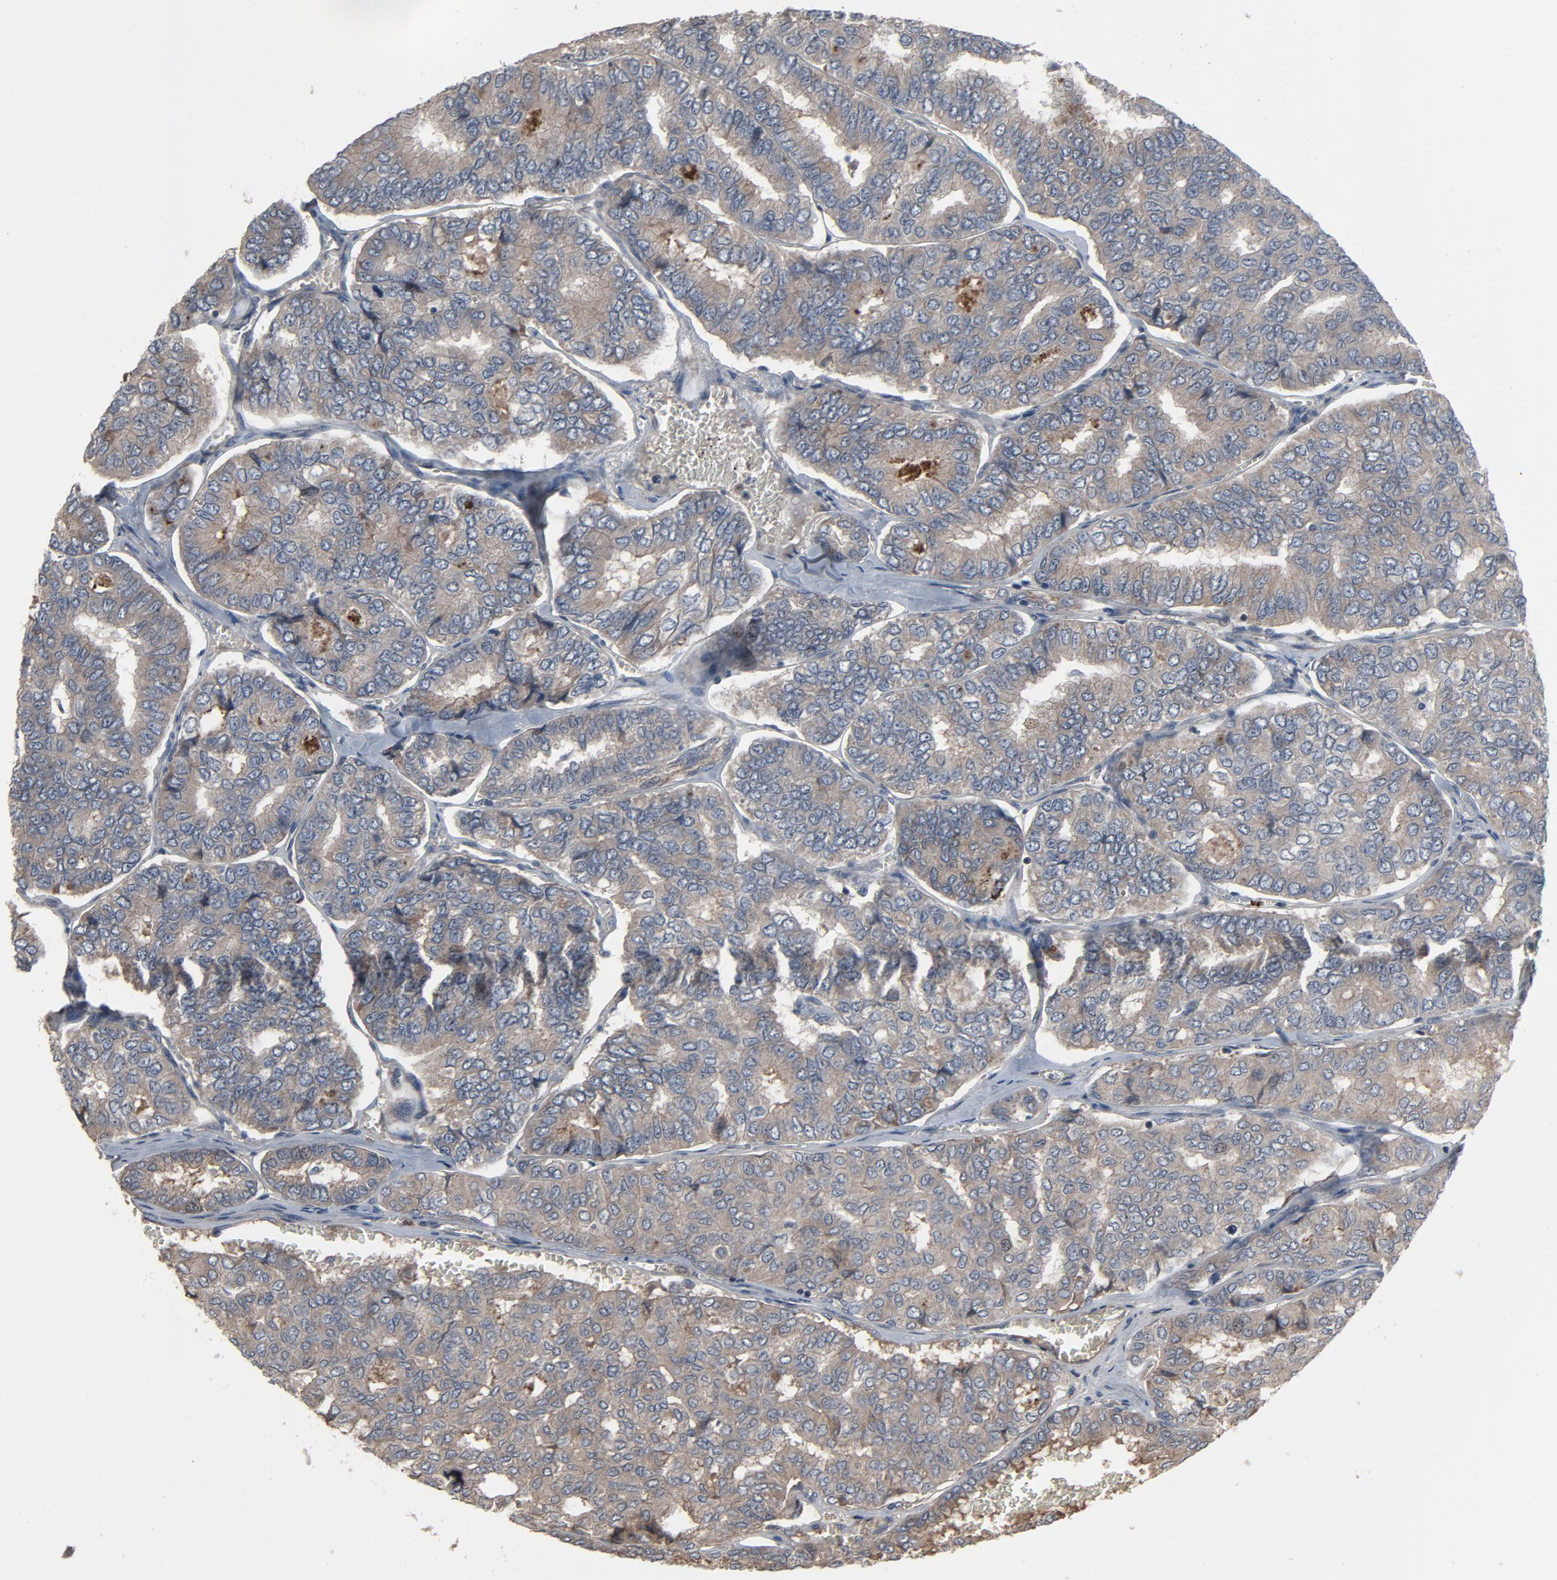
{"staining": {"intensity": "weak", "quantity": ">75%", "location": "cytoplasmic/membranous"}, "tissue": "thyroid cancer", "cell_type": "Tumor cells", "image_type": "cancer", "snomed": [{"axis": "morphology", "description": "Papillary adenocarcinoma, NOS"}, {"axis": "topography", "description": "Thyroid gland"}], "caption": "Immunohistochemistry (IHC) of human papillary adenocarcinoma (thyroid) reveals low levels of weak cytoplasmic/membranous expression in about >75% of tumor cells.", "gene": "PDZD4", "patient": {"sex": "female", "age": 35}}